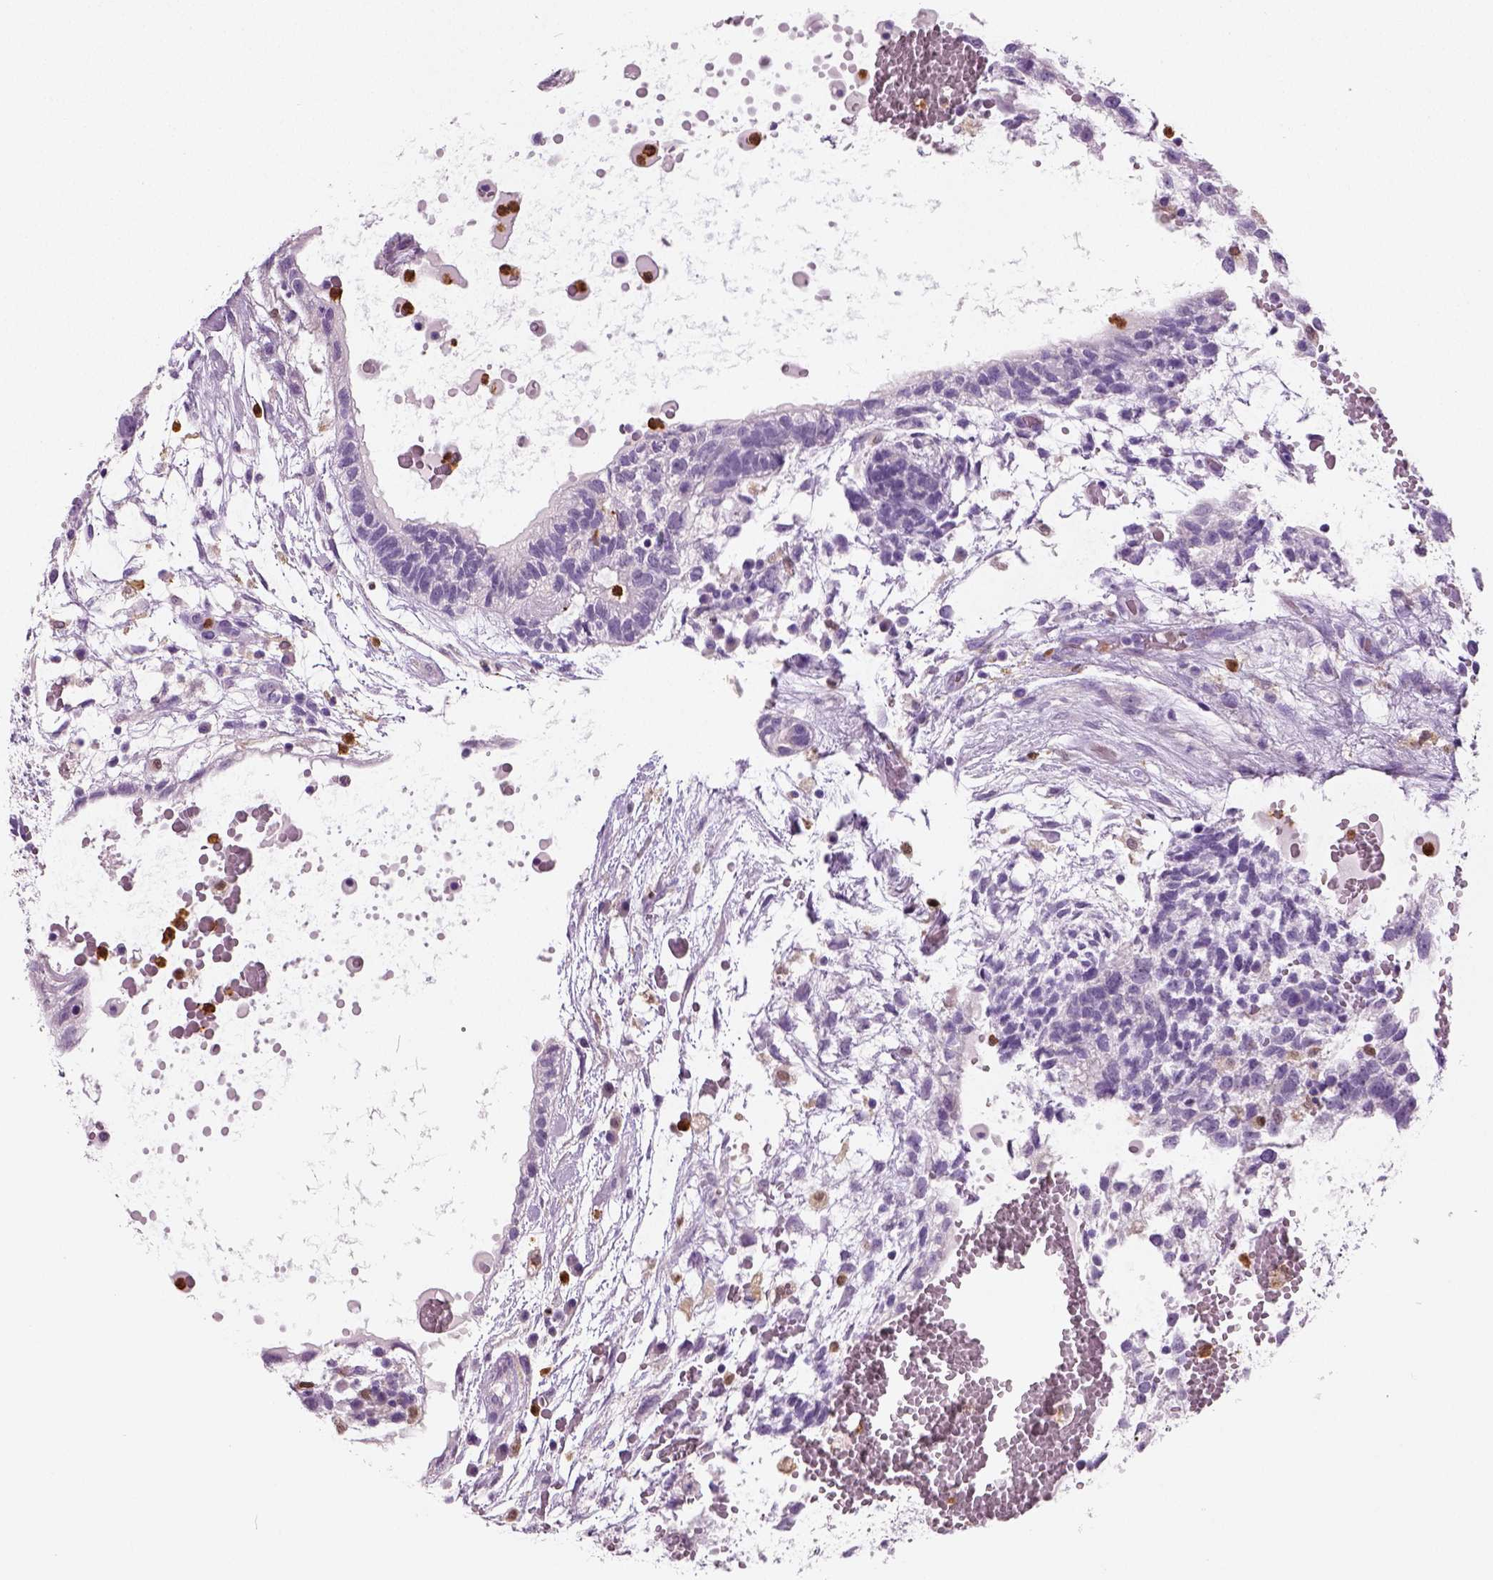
{"staining": {"intensity": "negative", "quantity": "none", "location": "none"}, "tissue": "testis cancer", "cell_type": "Tumor cells", "image_type": "cancer", "snomed": [{"axis": "morphology", "description": "Normal tissue, NOS"}, {"axis": "morphology", "description": "Carcinoma, Embryonal, NOS"}, {"axis": "topography", "description": "Testis"}], "caption": "Photomicrograph shows no significant protein expression in tumor cells of testis cancer (embryonal carcinoma). (IHC, brightfield microscopy, high magnification).", "gene": "NECAB2", "patient": {"sex": "male", "age": 32}}